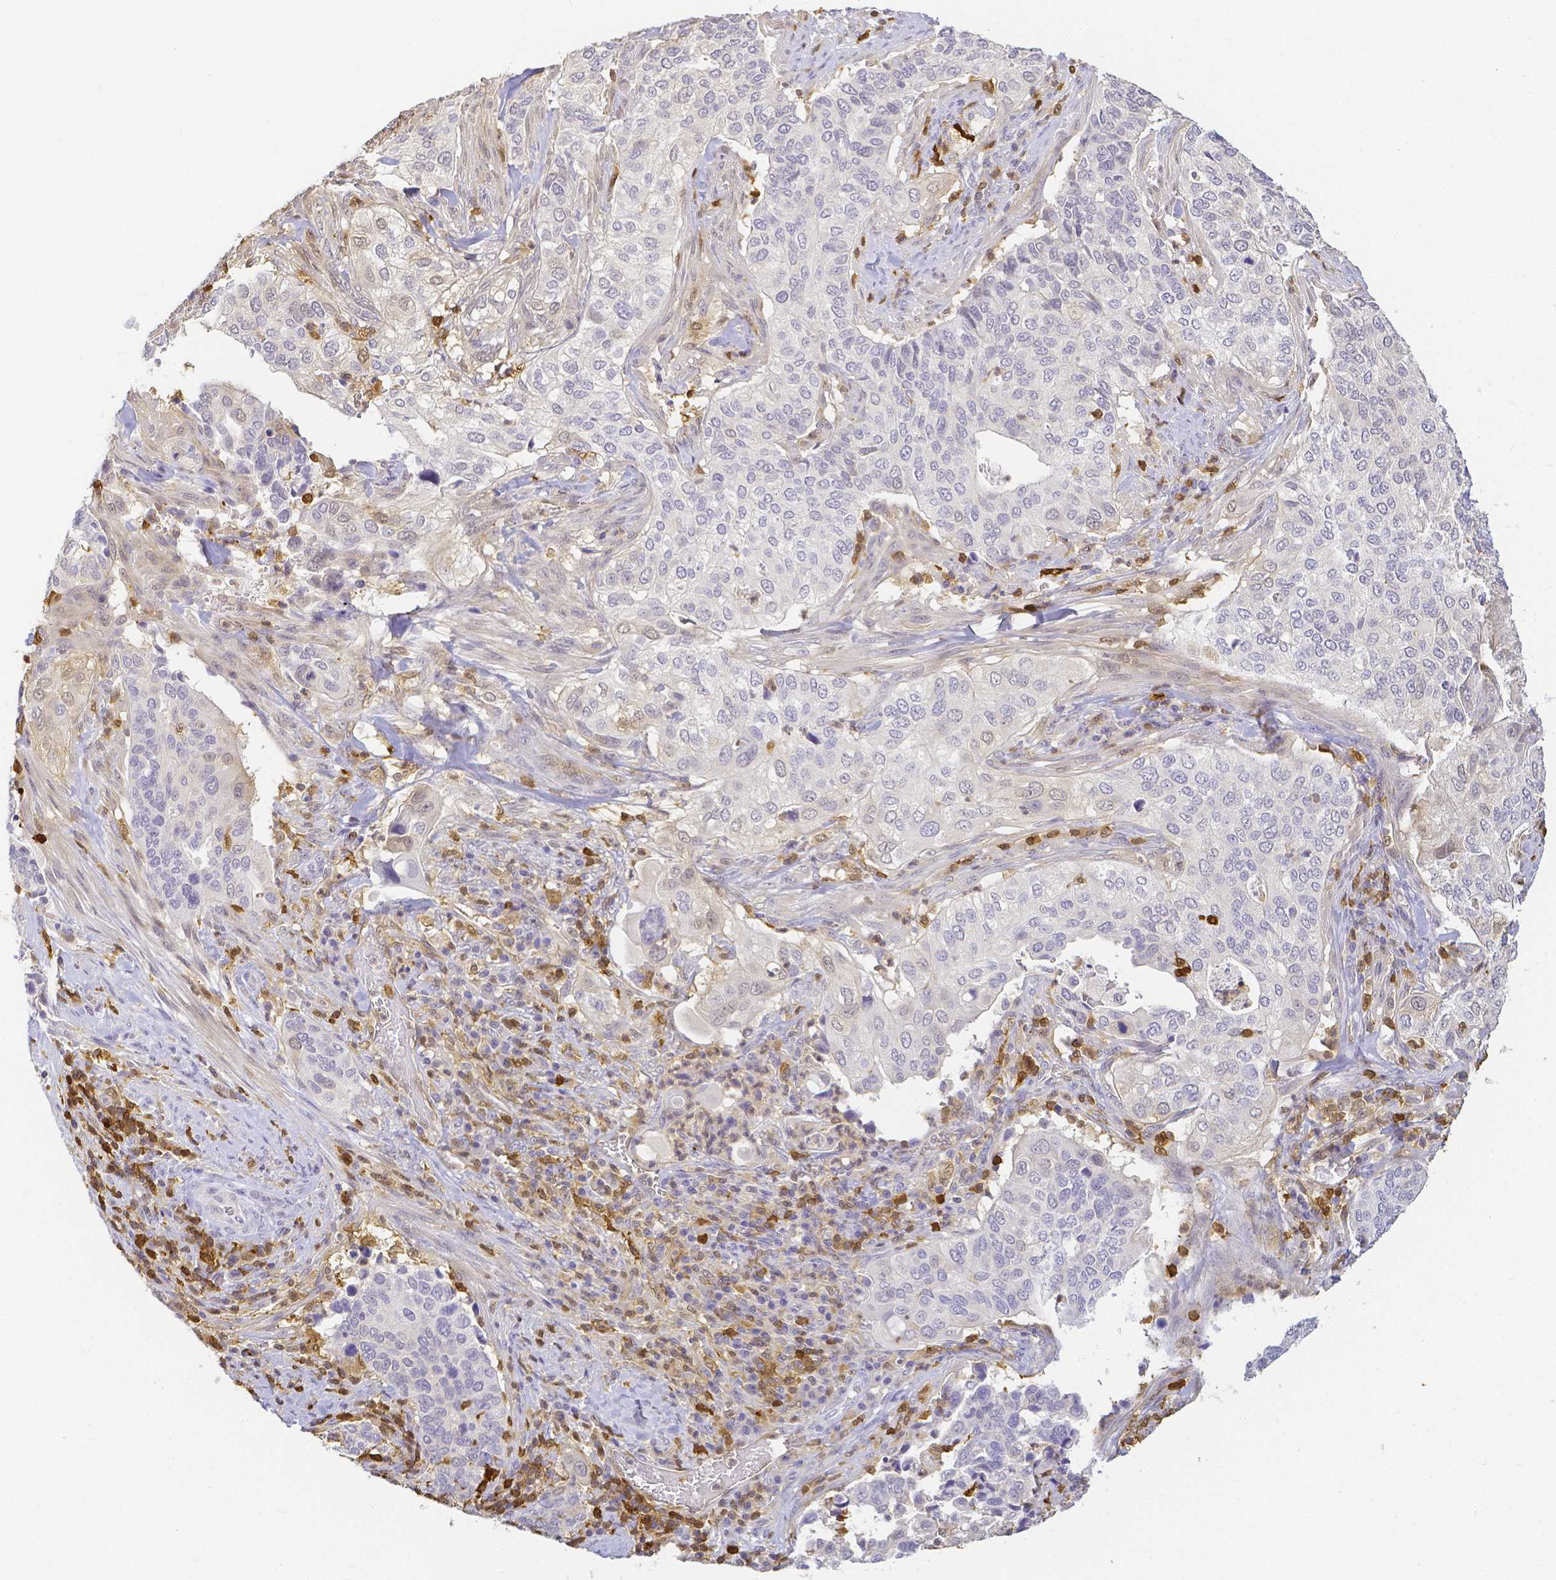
{"staining": {"intensity": "negative", "quantity": "none", "location": "none"}, "tissue": "cervical cancer", "cell_type": "Tumor cells", "image_type": "cancer", "snomed": [{"axis": "morphology", "description": "Squamous cell carcinoma, NOS"}, {"axis": "topography", "description": "Cervix"}], "caption": "Human cervical cancer (squamous cell carcinoma) stained for a protein using immunohistochemistry (IHC) displays no staining in tumor cells.", "gene": "COTL1", "patient": {"sex": "female", "age": 38}}